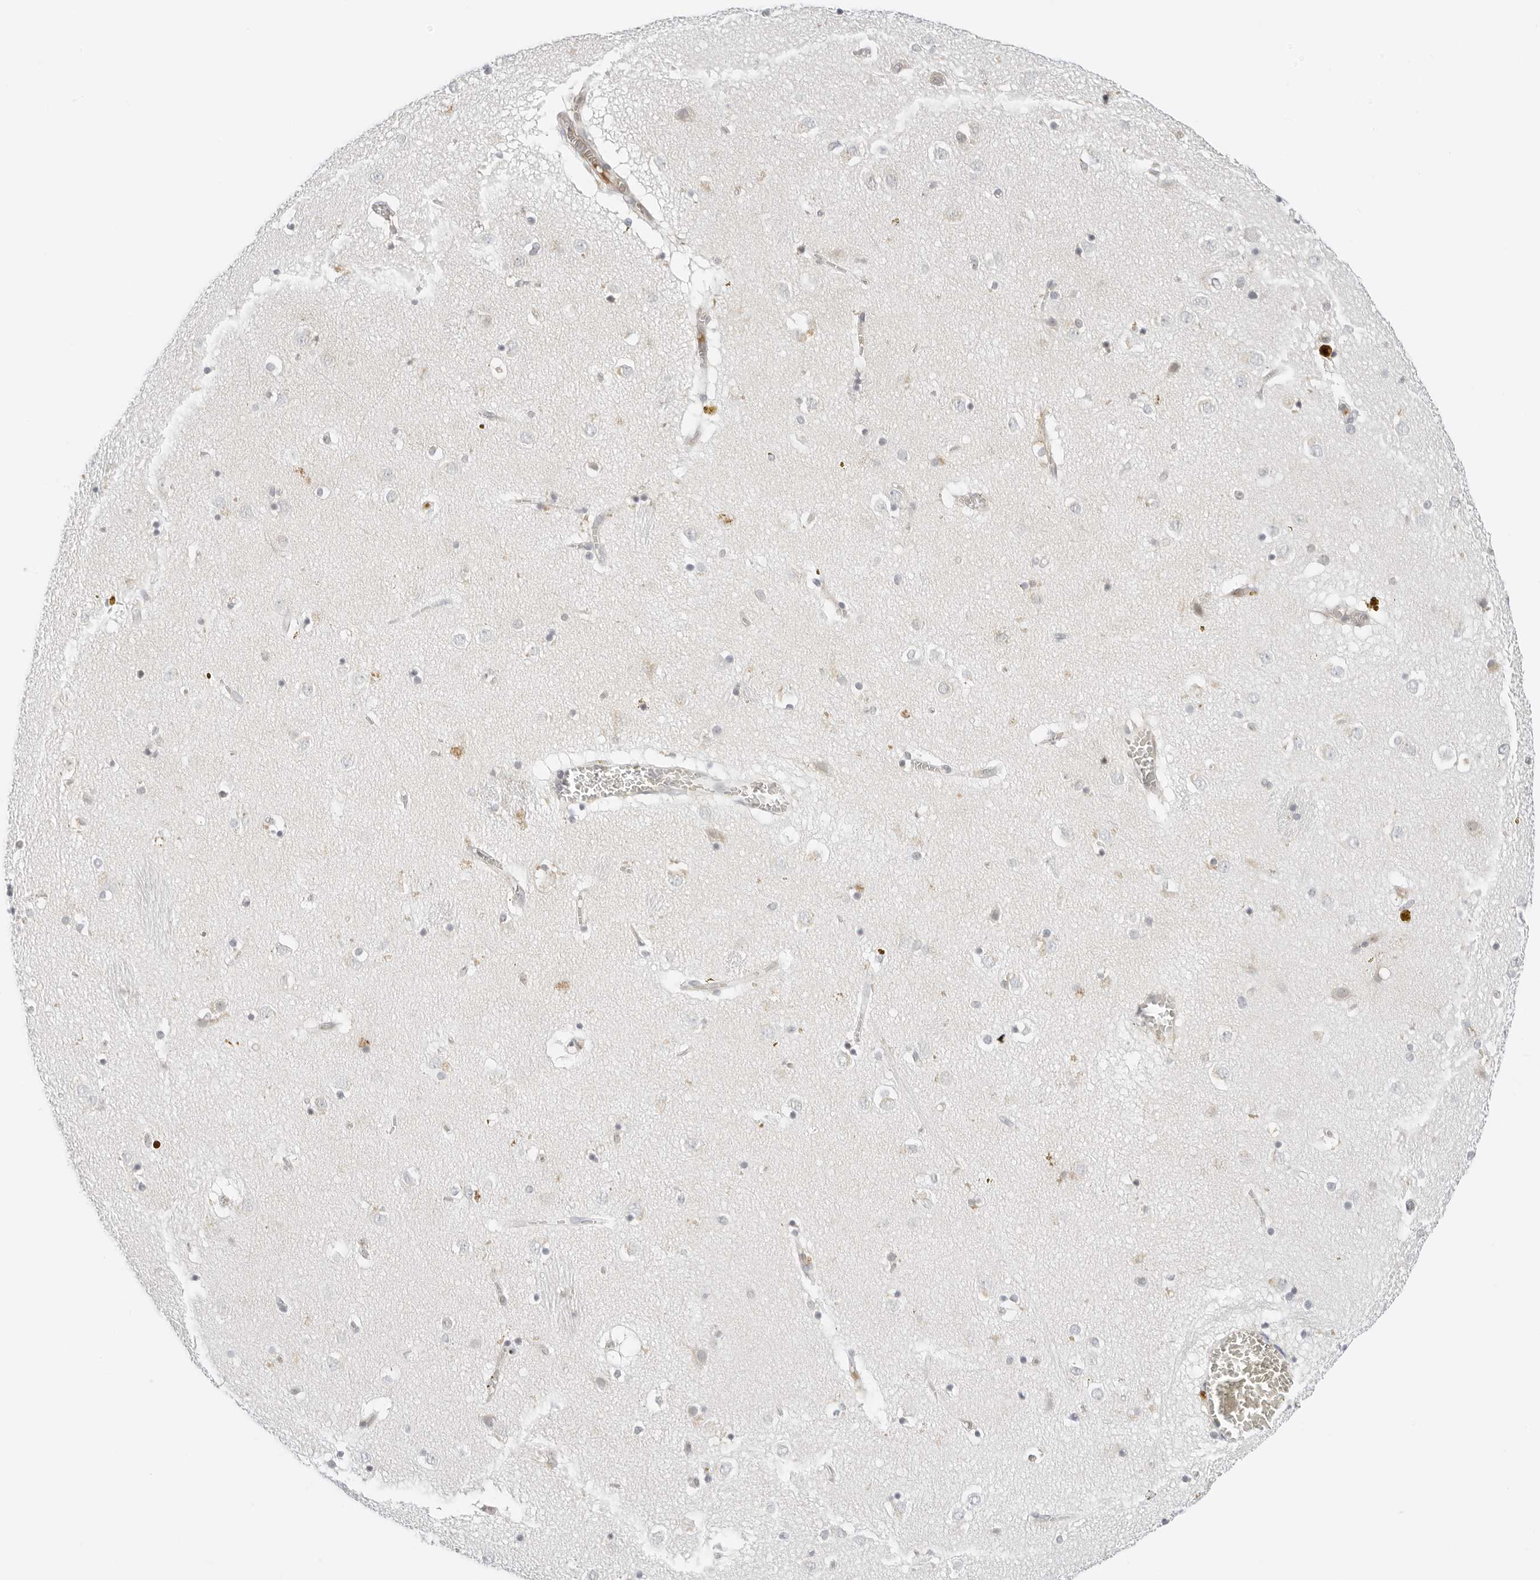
{"staining": {"intensity": "negative", "quantity": "none", "location": "none"}, "tissue": "caudate", "cell_type": "Glial cells", "image_type": "normal", "snomed": [{"axis": "morphology", "description": "Normal tissue, NOS"}, {"axis": "topography", "description": "Lateral ventricle wall"}], "caption": "The immunohistochemistry histopathology image has no significant positivity in glial cells of caudate. The staining is performed using DAB (3,3'-diaminobenzidine) brown chromogen with nuclei counter-stained in using hematoxylin.", "gene": "RC3H1", "patient": {"sex": "male", "age": 70}}